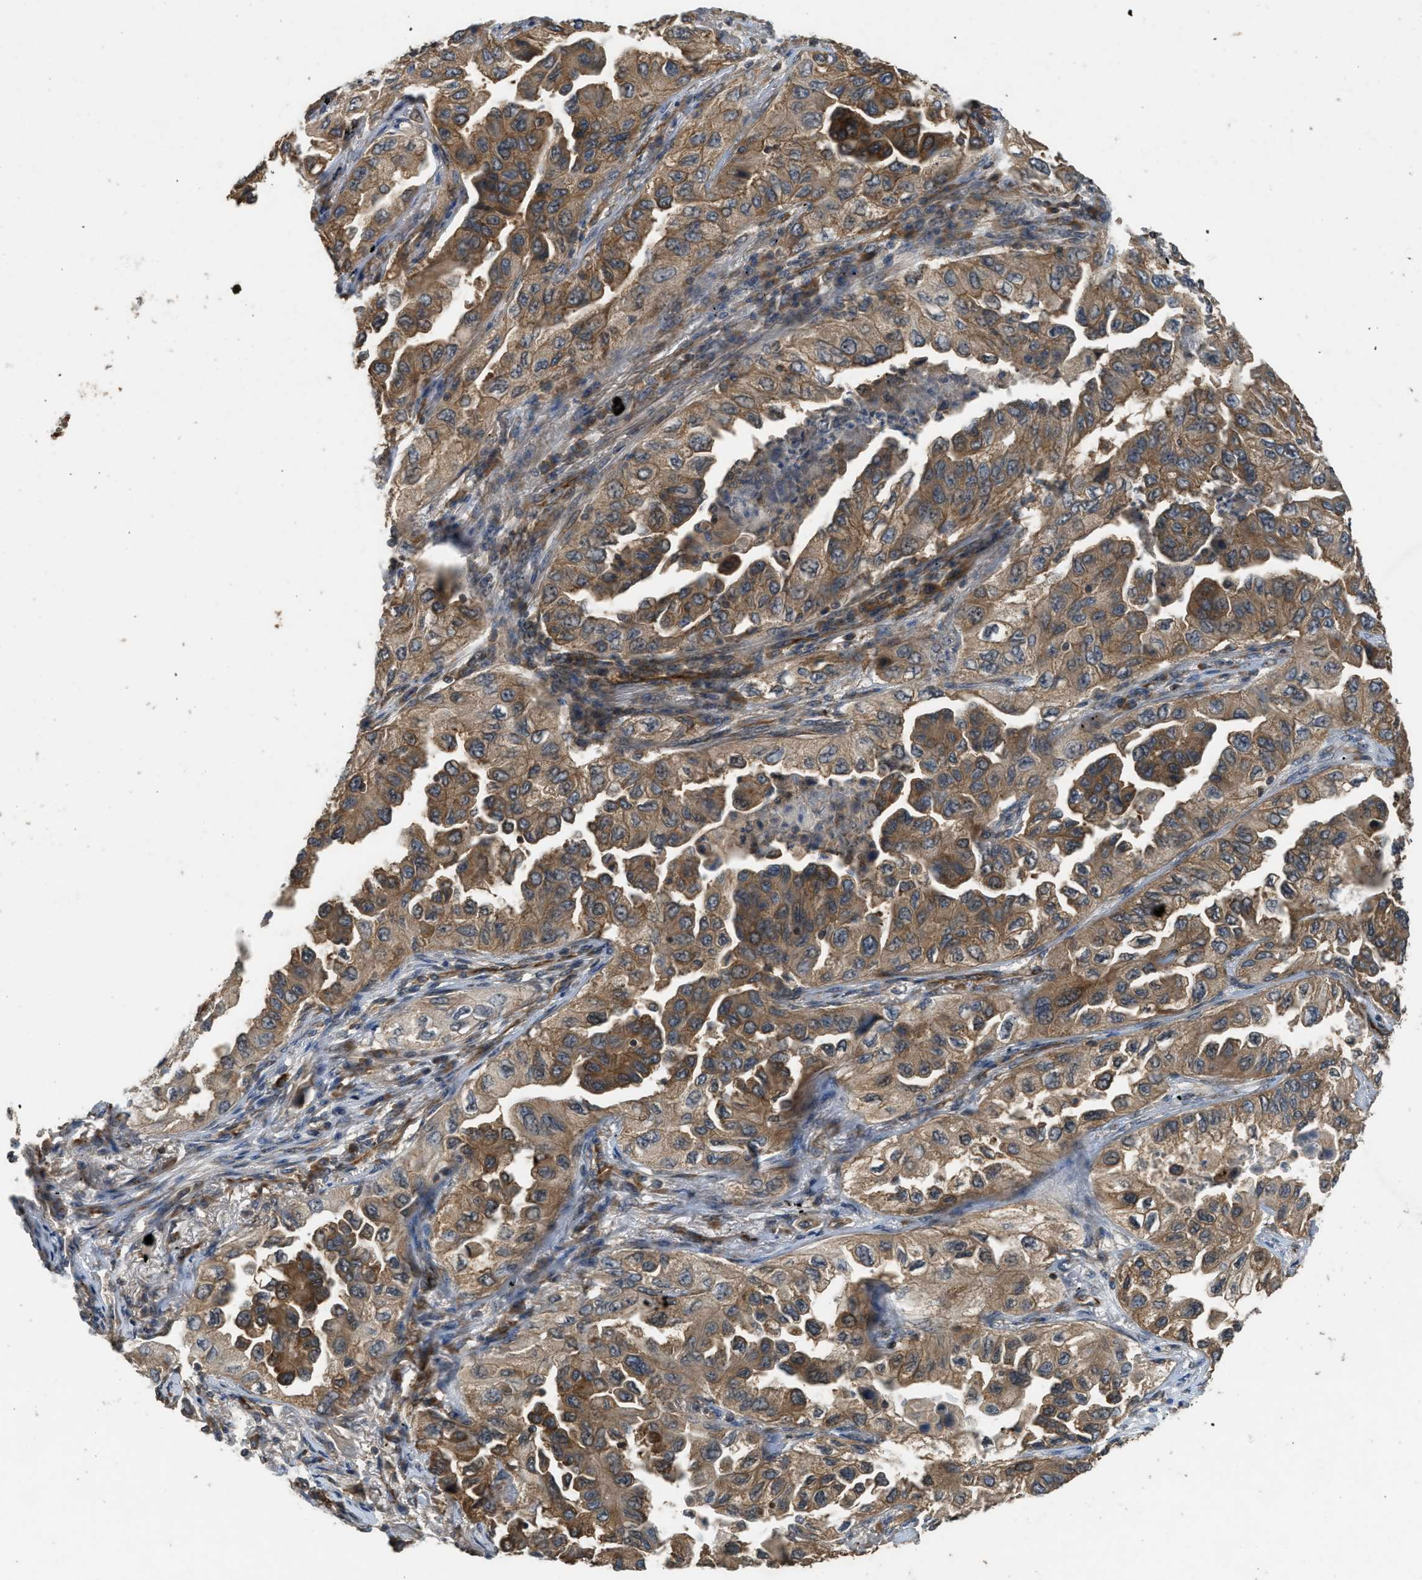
{"staining": {"intensity": "moderate", "quantity": ">75%", "location": "cytoplasmic/membranous"}, "tissue": "lung cancer", "cell_type": "Tumor cells", "image_type": "cancer", "snomed": [{"axis": "morphology", "description": "Adenocarcinoma, NOS"}, {"axis": "topography", "description": "Lung"}], "caption": "Immunohistochemical staining of lung adenocarcinoma reveals moderate cytoplasmic/membranous protein positivity in approximately >75% of tumor cells.", "gene": "HIP1R", "patient": {"sex": "female", "age": 65}}